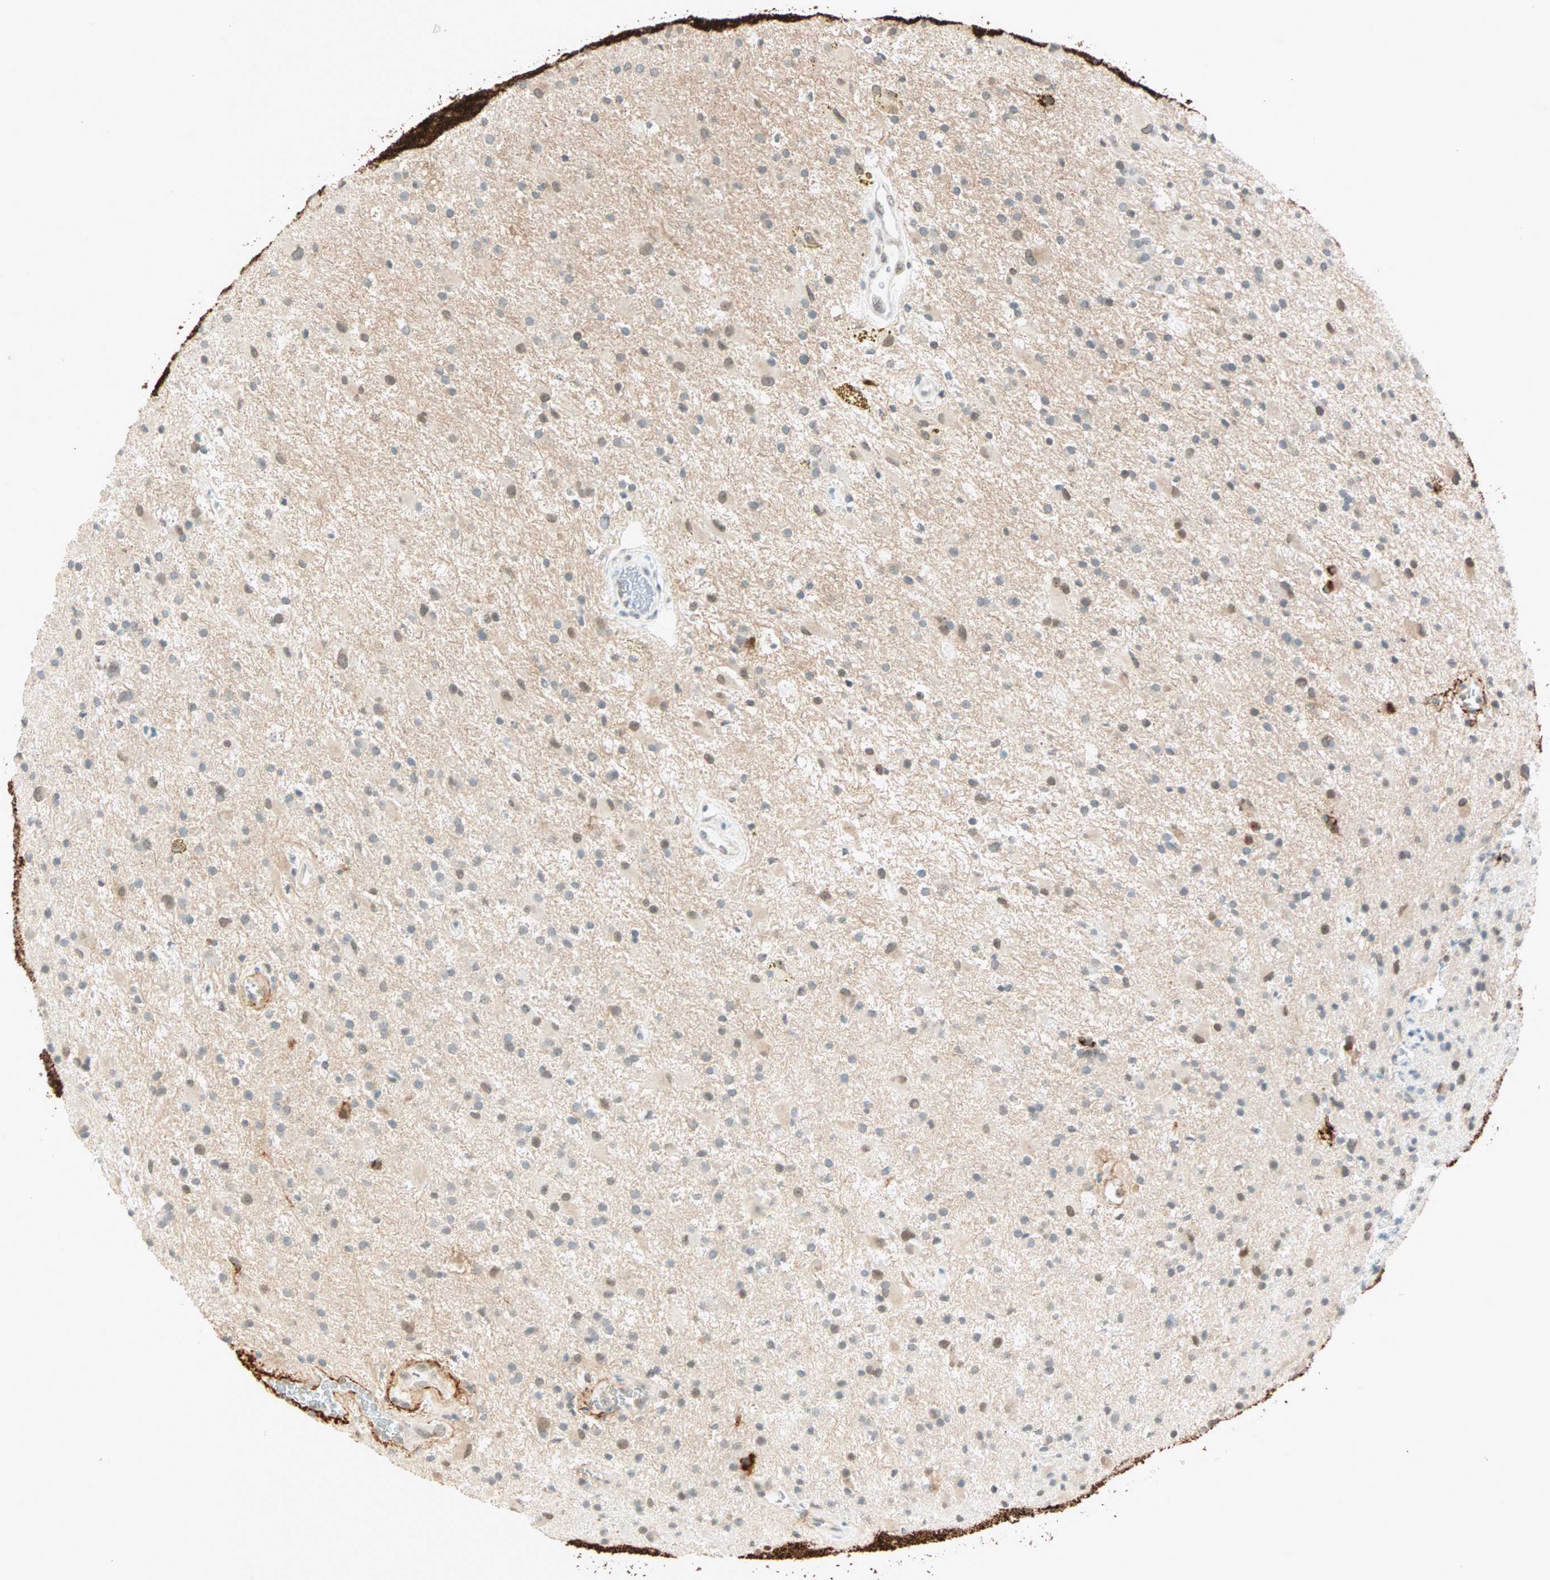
{"staining": {"intensity": "moderate", "quantity": "25%-75%", "location": "cytoplasmic/membranous"}, "tissue": "glioma", "cell_type": "Tumor cells", "image_type": "cancer", "snomed": [{"axis": "morphology", "description": "Glioma, malignant, Low grade"}, {"axis": "topography", "description": "Brain"}], "caption": "Low-grade glioma (malignant) stained with a brown dye shows moderate cytoplasmic/membranous positive staining in approximately 25%-75% of tumor cells.", "gene": "BCAN", "patient": {"sex": "male", "age": 58}}